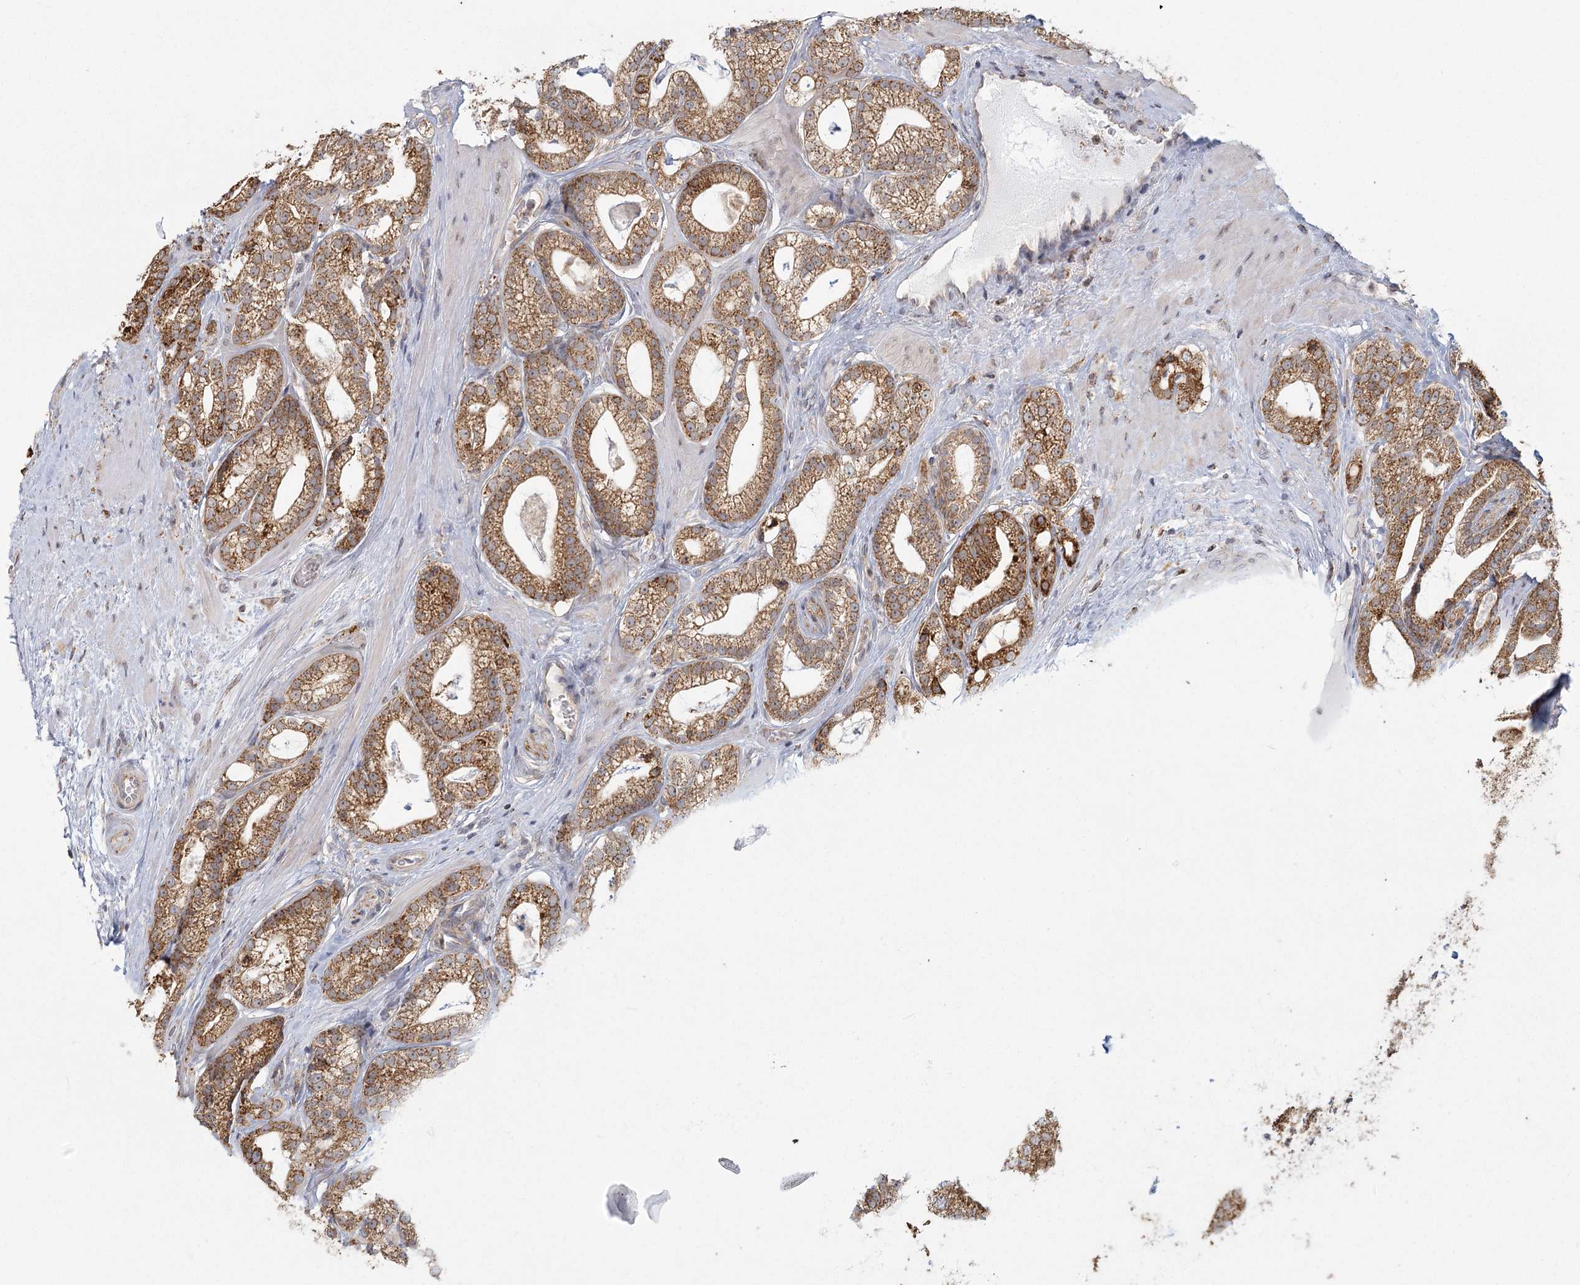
{"staining": {"intensity": "moderate", "quantity": ">75%", "location": "cytoplasmic/membranous"}, "tissue": "prostate cancer", "cell_type": "Tumor cells", "image_type": "cancer", "snomed": [{"axis": "morphology", "description": "Adenocarcinoma, High grade"}, {"axis": "topography", "description": "Prostate"}], "caption": "Protein staining shows moderate cytoplasmic/membranous expression in approximately >75% of tumor cells in prostate adenocarcinoma (high-grade). The staining is performed using DAB (3,3'-diaminobenzidine) brown chromogen to label protein expression. The nuclei are counter-stained blue using hematoxylin.", "gene": "LACTB", "patient": {"sex": "male", "age": 60}}